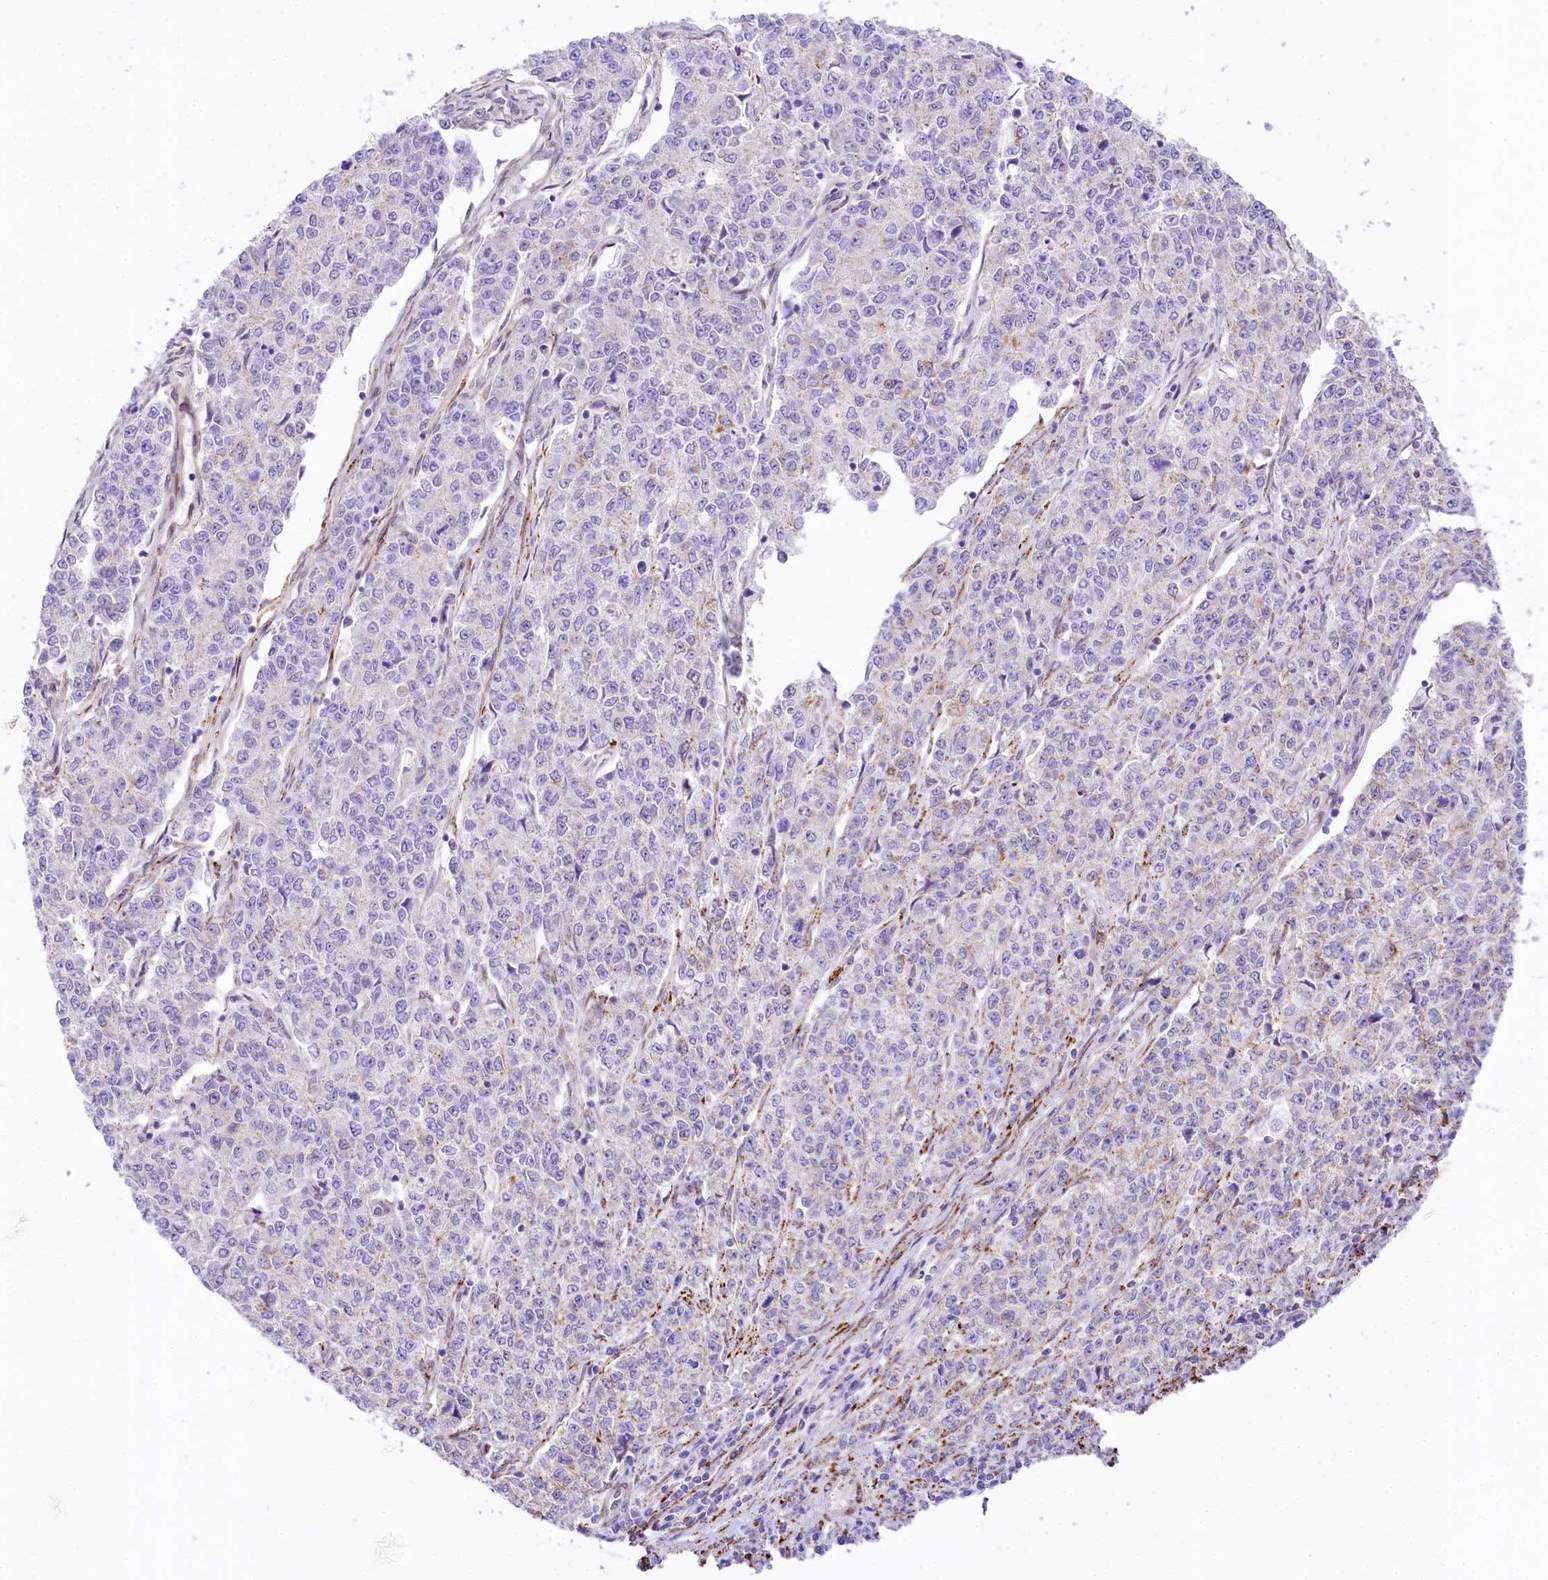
{"staining": {"intensity": "negative", "quantity": "none", "location": "none"}, "tissue": "endometrial cancer", "cell_type": "Tumor cells", "image_type": "cancer", "snomed": [{"axis": "morphology", "description": "Adenocarcinoma, NOS"}, {"axis": "topography", "description": "Endometrium"}], "caption": "High magnification brightfield microscopy of endometrial adenocarcinoma stained with DAB (brown) and counterstained with hematoxylin (blue): tumor cells show no significant positivity.", "gene": "PPIP5K2", "patient": {"sex": "female", "age": 50}}